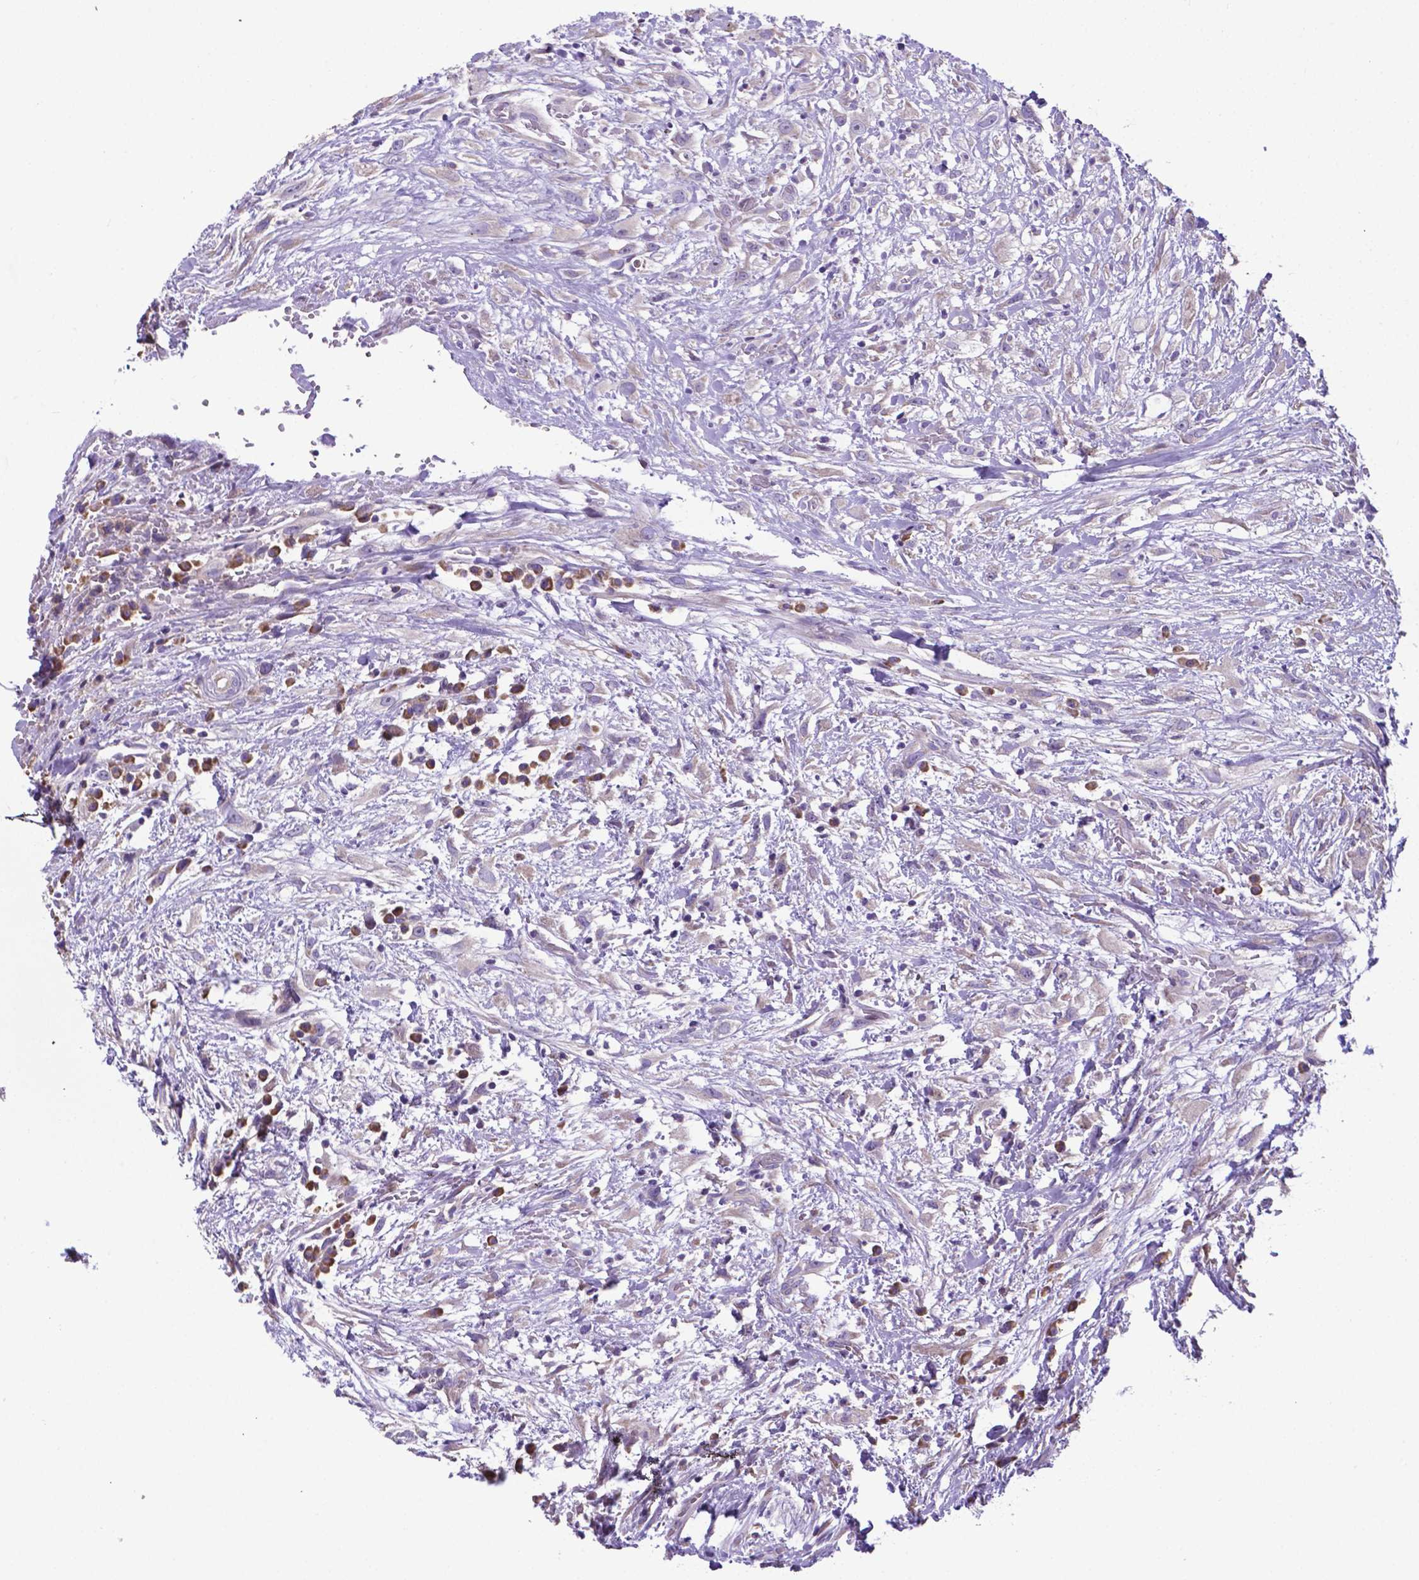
{"staining": {"intensity": "negative", "quantity": "none", "location": "none"}, "tissue": "head and neck cancer", "cell_type": "Tumor cells", "image_type": "cancer", "snomed": [{"axis": "morphology", "description": "Squamous cell carcinoma, NOS"}, {"axis": "topography", "description": "Head-Neck"}], "caption": "Immunohistochemistry of head and neck cancer displays no staining in tumor cells.", "gene": "RPL6", "patient": {"sex": "male", "age": 65}}